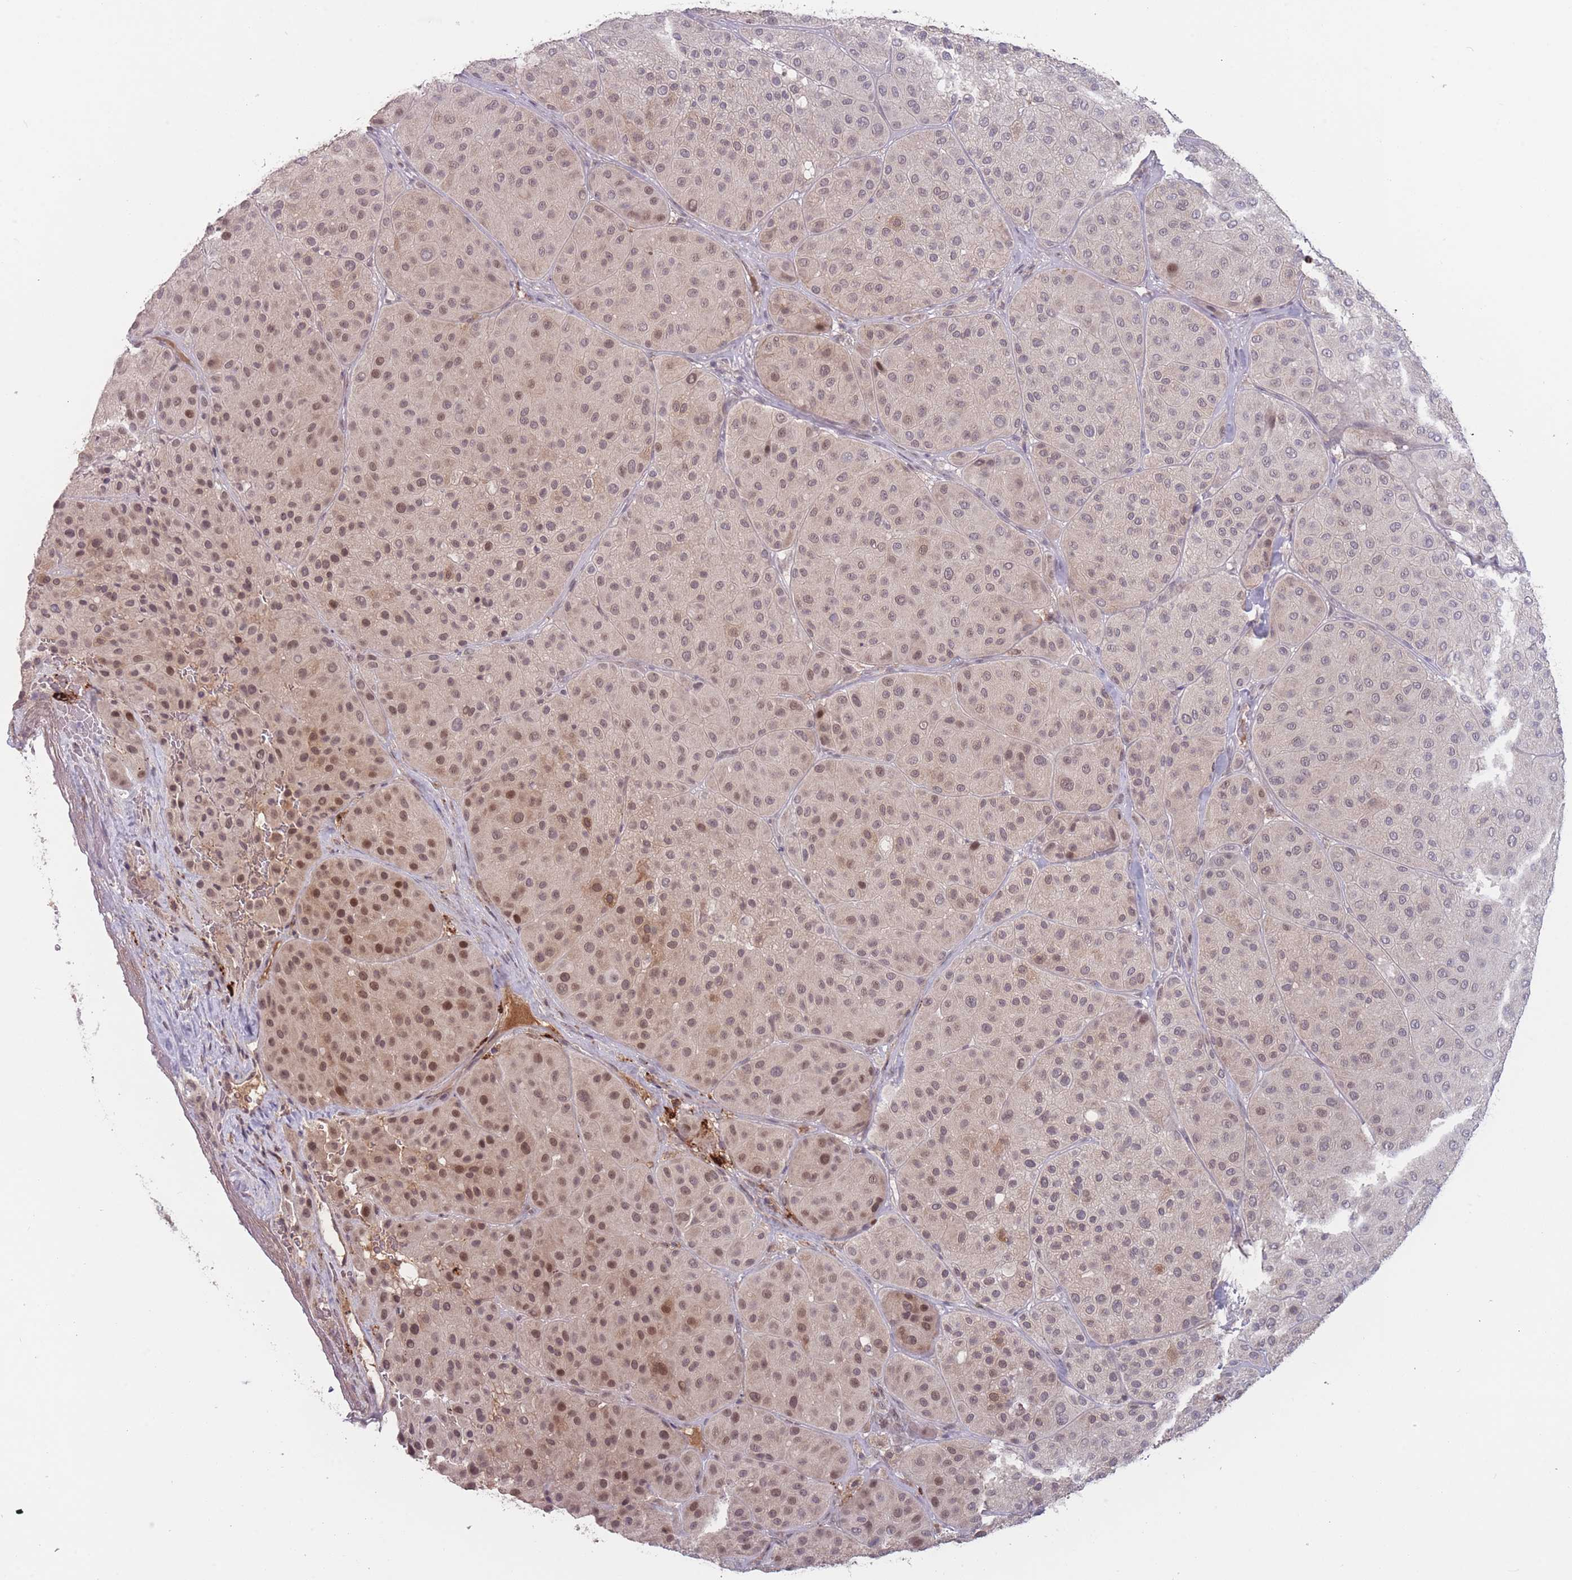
{"staining": {"intensity": "moderate", "quantity": "25%-75%", "location": "nuclear"}, "tissue": "melanoma", "cell_type": "Tumor cells", "image_type": "cancer", "snomed": [{"axis": "morphology", "description": "Malignant melanoma, Metastatic site"}, {"axis": "topography", "description": "Smooth muscle"}], "caption": "Immunohistochemical staining of melanoma exhibits medium levels of moderate nuclear protein positivity in about 25%-75% of tumor cells.", "gene": "TMEM232", "patient": {"sex": "male", "age": 41}}